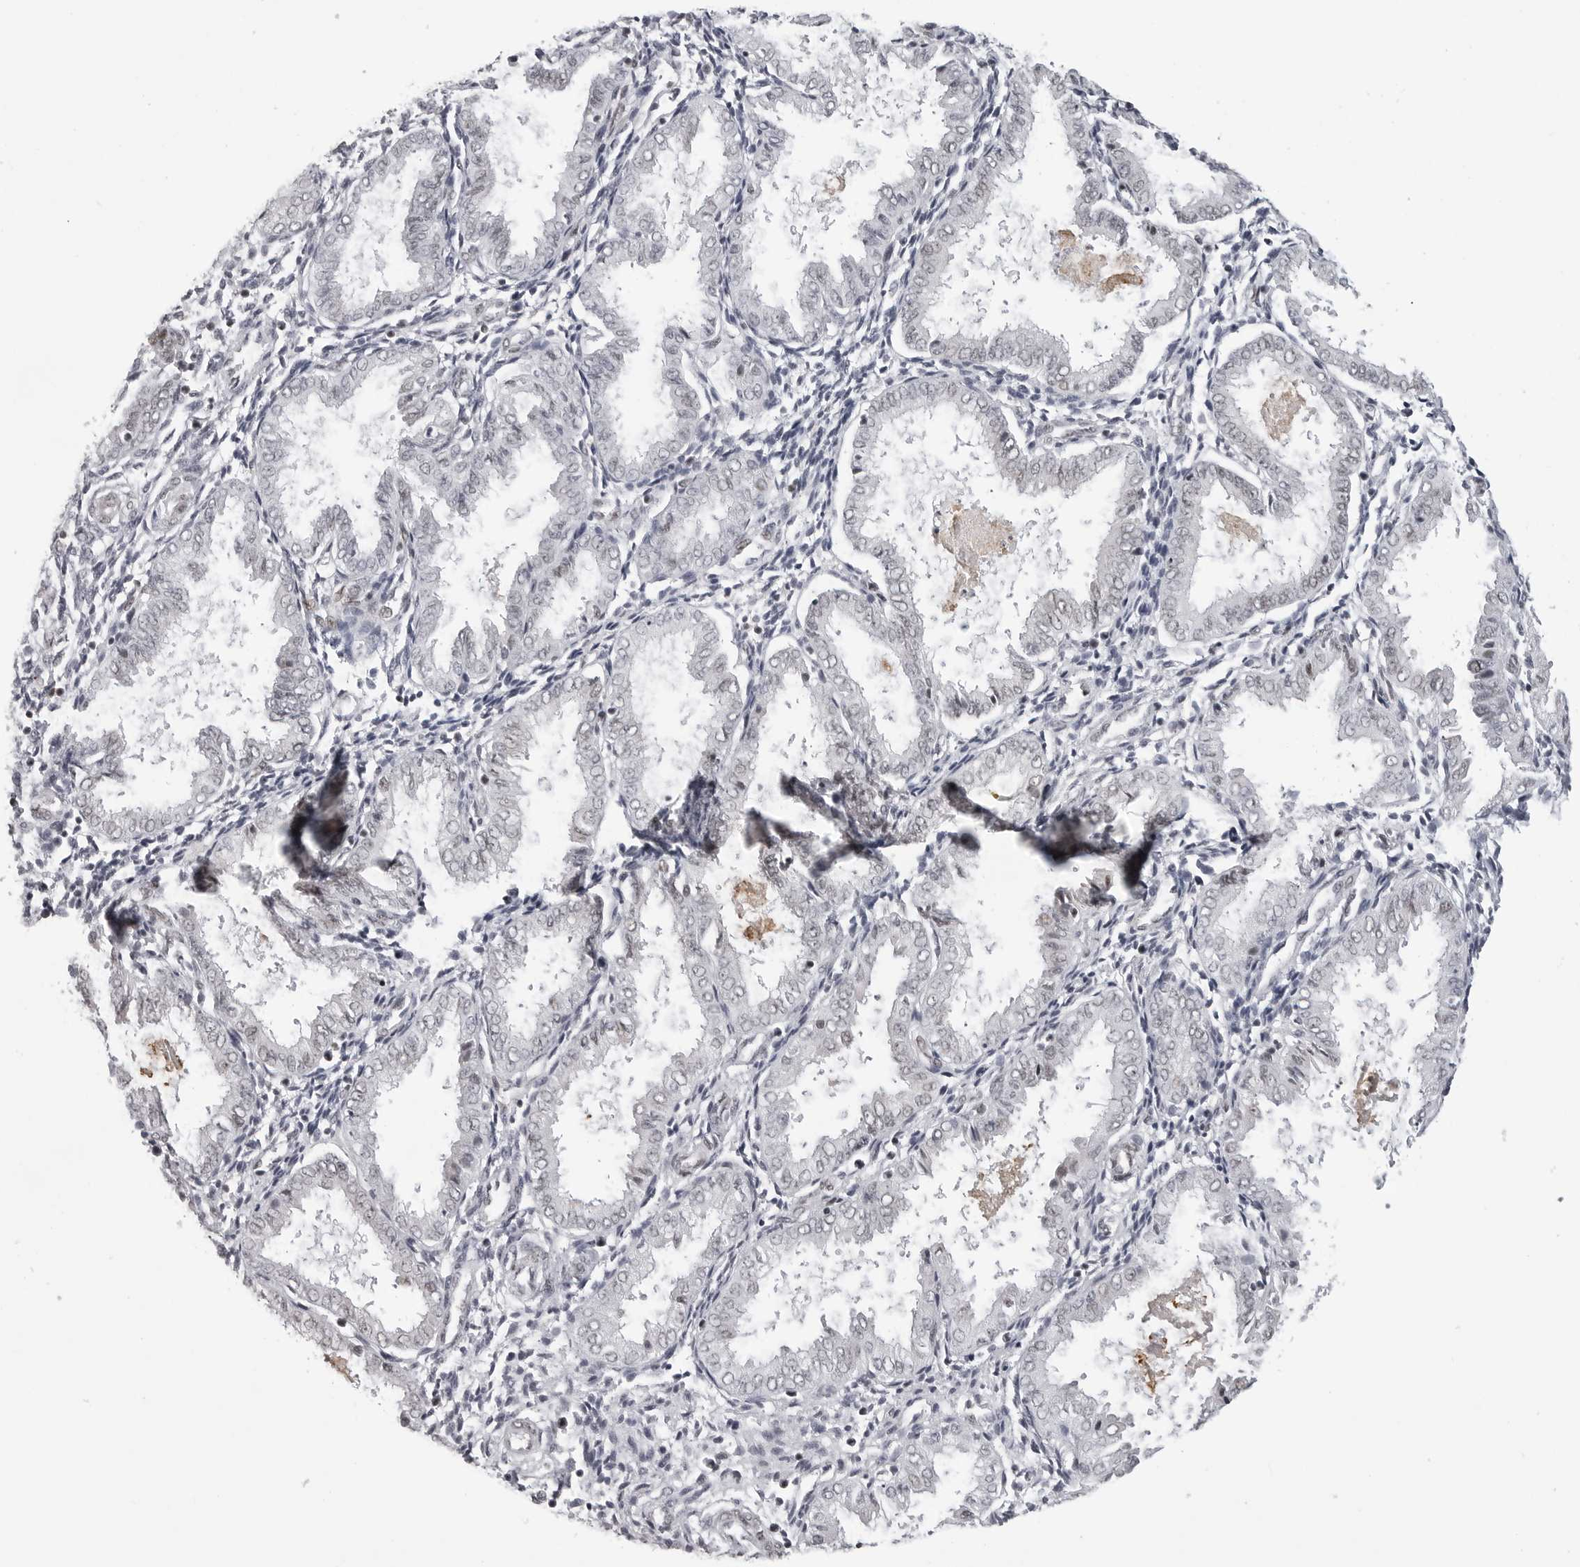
{"staining": {"intensity": "moderate", "quantity": "25%-75%", "location": "nuclear"}, "tissue": "endometrium", "cell_type": "Cells in endometrial stroma", "image_type": "normal", "snomed": [{"axis": "morphology", "description": "Normal tissue, NOS"}, {"axis": "topography", "description": "Endometrium"}], "caption": "Cells in endometrial stroma show medium levels of moderate nuclear expression in about 25%-75% of cells in unremarkable human endometrium.", "gene": "WRAP53", "patient": {"sex": "female", "age": 33}}